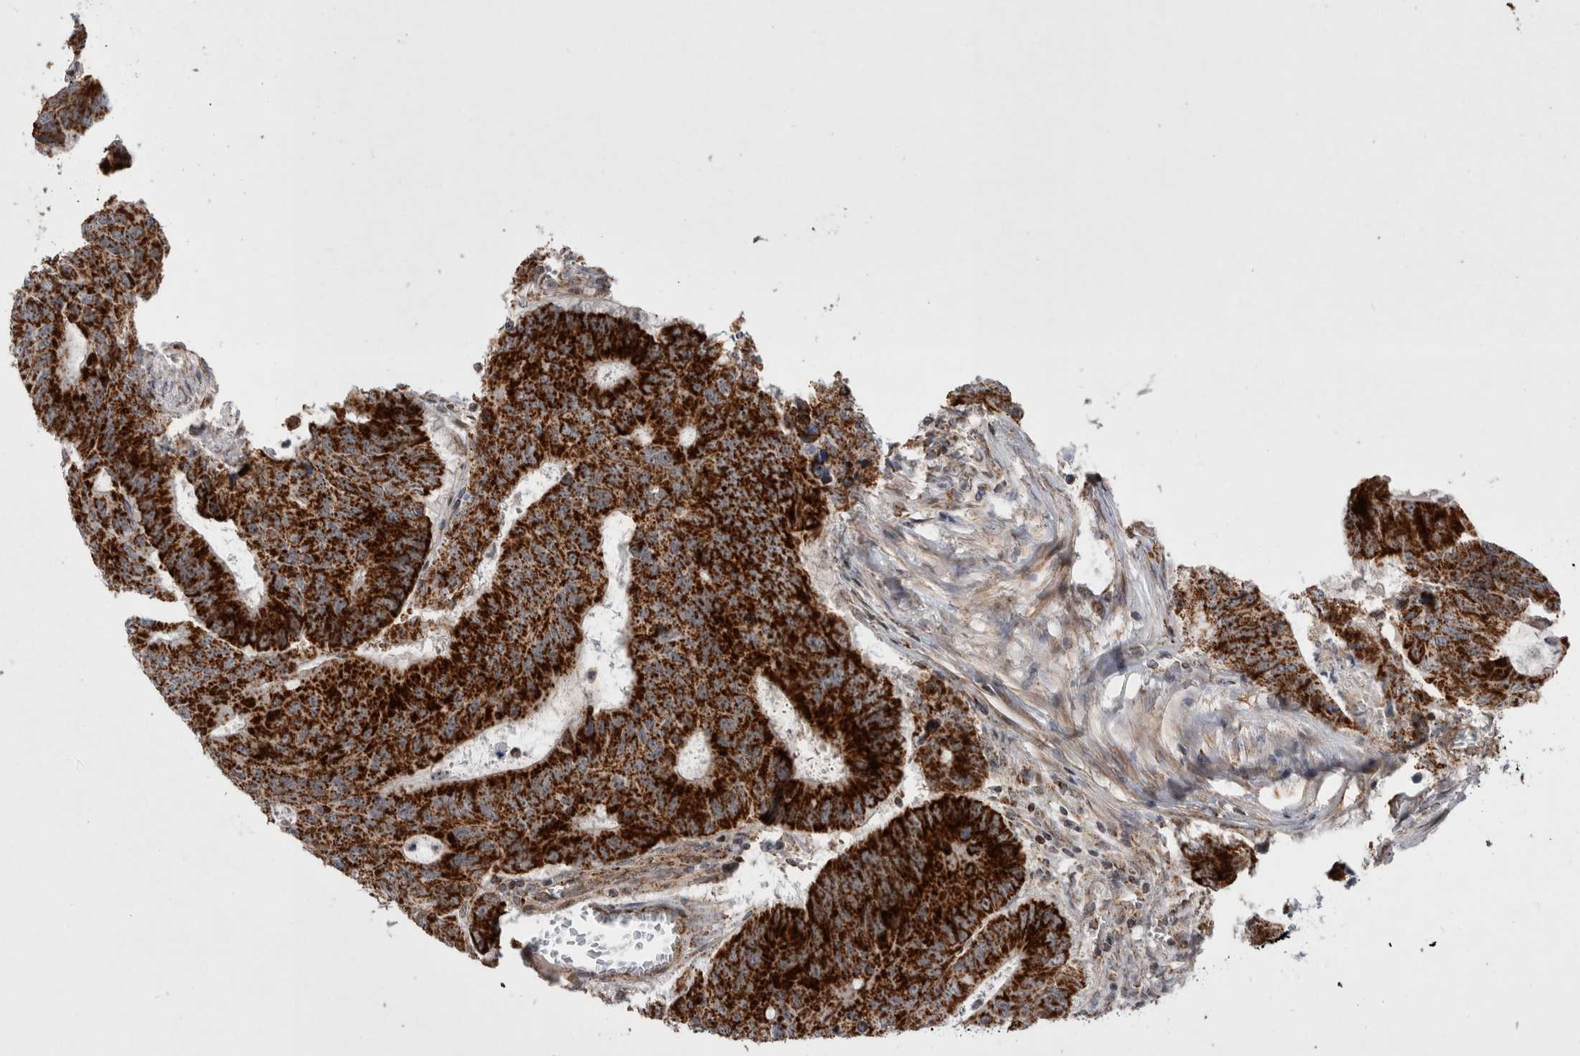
{"staining": {"intensity": "strong", "quantity": ">75%", "location": "cytoplasmic/membranous"}, "tissue": "colorectal cancer", "cell_type": "Tumor cells", "image_type": "cancer", "snomed": [{"axis": "morphology", "description": "Adenocarcinoma, NOS"}, {"axis": "topography", "description": "Colon"}], "caption": "High-power microscopy captured an immunohistochemistry (IHC) image of colorectal cancer, revealing strong cytoplasmic/membranous positivity in about >75% of tumor cells. Using DAB (3,3'-diaminobenzidine) (brown) and hematoxylin (blue) stains, captured at high magnification using brightfield microscopy.", "gene": "MRPL37", "patient": {"sex": "male", "age": 87}}